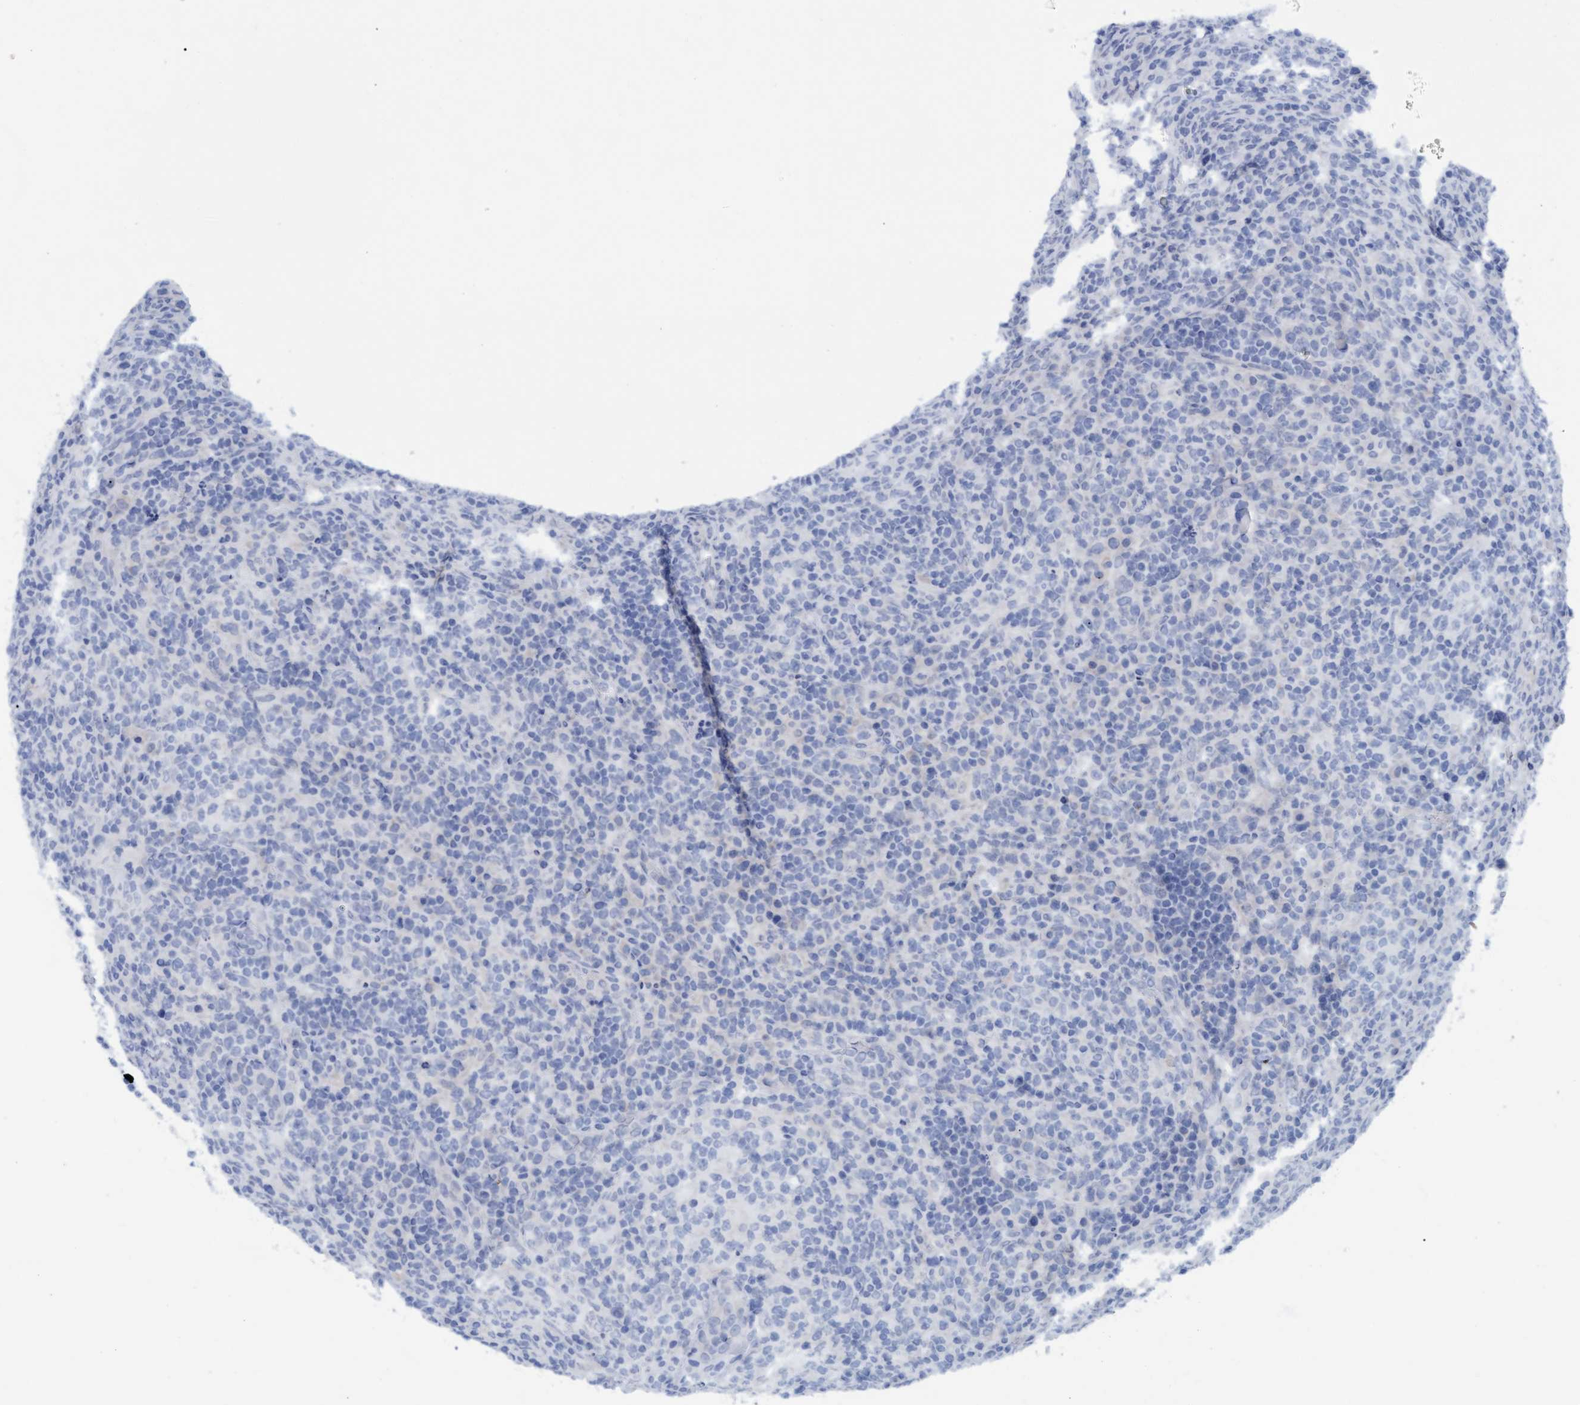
{"staining": {"intensity": "negative", "quantity": "none", "location": "none"}, "tissue": "lymphoma", "cell_type": "Tumor cells", "image_type": "cancer", "snomed": [{"axis": "morphology", "description": "Malignant lymphoma, non-Hodgkin's type, High grade"}, {"axis": "topography", "description": "Lymph node"}], "caption": "This micrograph is of high-grade malignant lymphoma, non-Hodgkin's type stained with immunohistochemistry to label a protein in brown with the nuclei are counter-stained blue. There is no expression in tumor cells. Nuclei are stained in blue.", "gene": "SSTR3", "patient": {"sex": "female", "age": 76}}